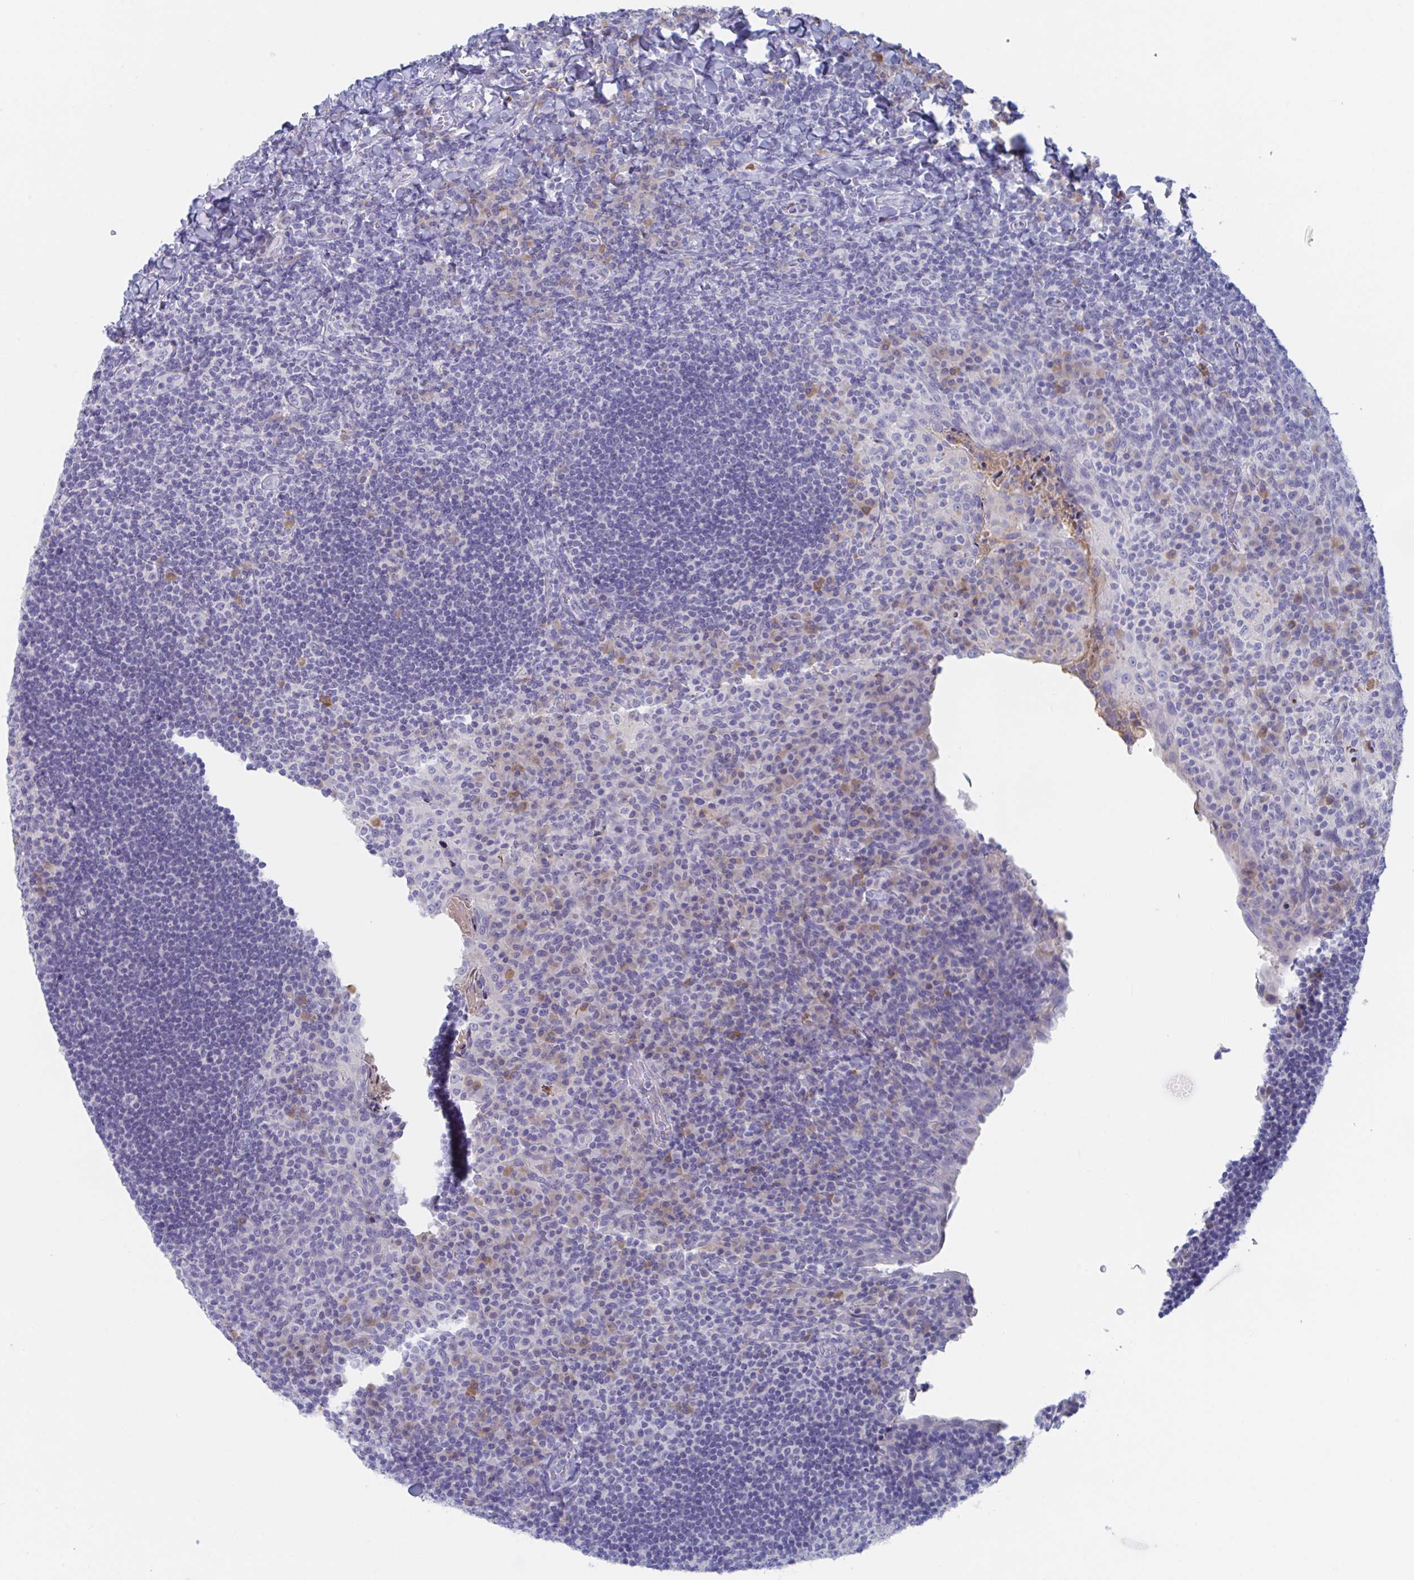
{"staining": {"intensity": "negative", "quantity": "none", "location": "none"}, "tissue": "tonsil", "cell_type": "Germinal center cells", "image_type": "normal", "snomed": [{"axis": "morphology", "description": "Normal tissue, NOS"}, {"axis": "topography", "description": "Tonsil"}], "caption": "Benign tonsil was stained to show a protein in brown. There is no significant positivity in germinal center cells. (Stains: DAB immunohistochemistry (IHC) with hematoxylin counter stain, Microscopy: brightfield microscopy at high magnification).", "gene": "TNFAIP6", "patient": {"sex": "male", "age": 17}}